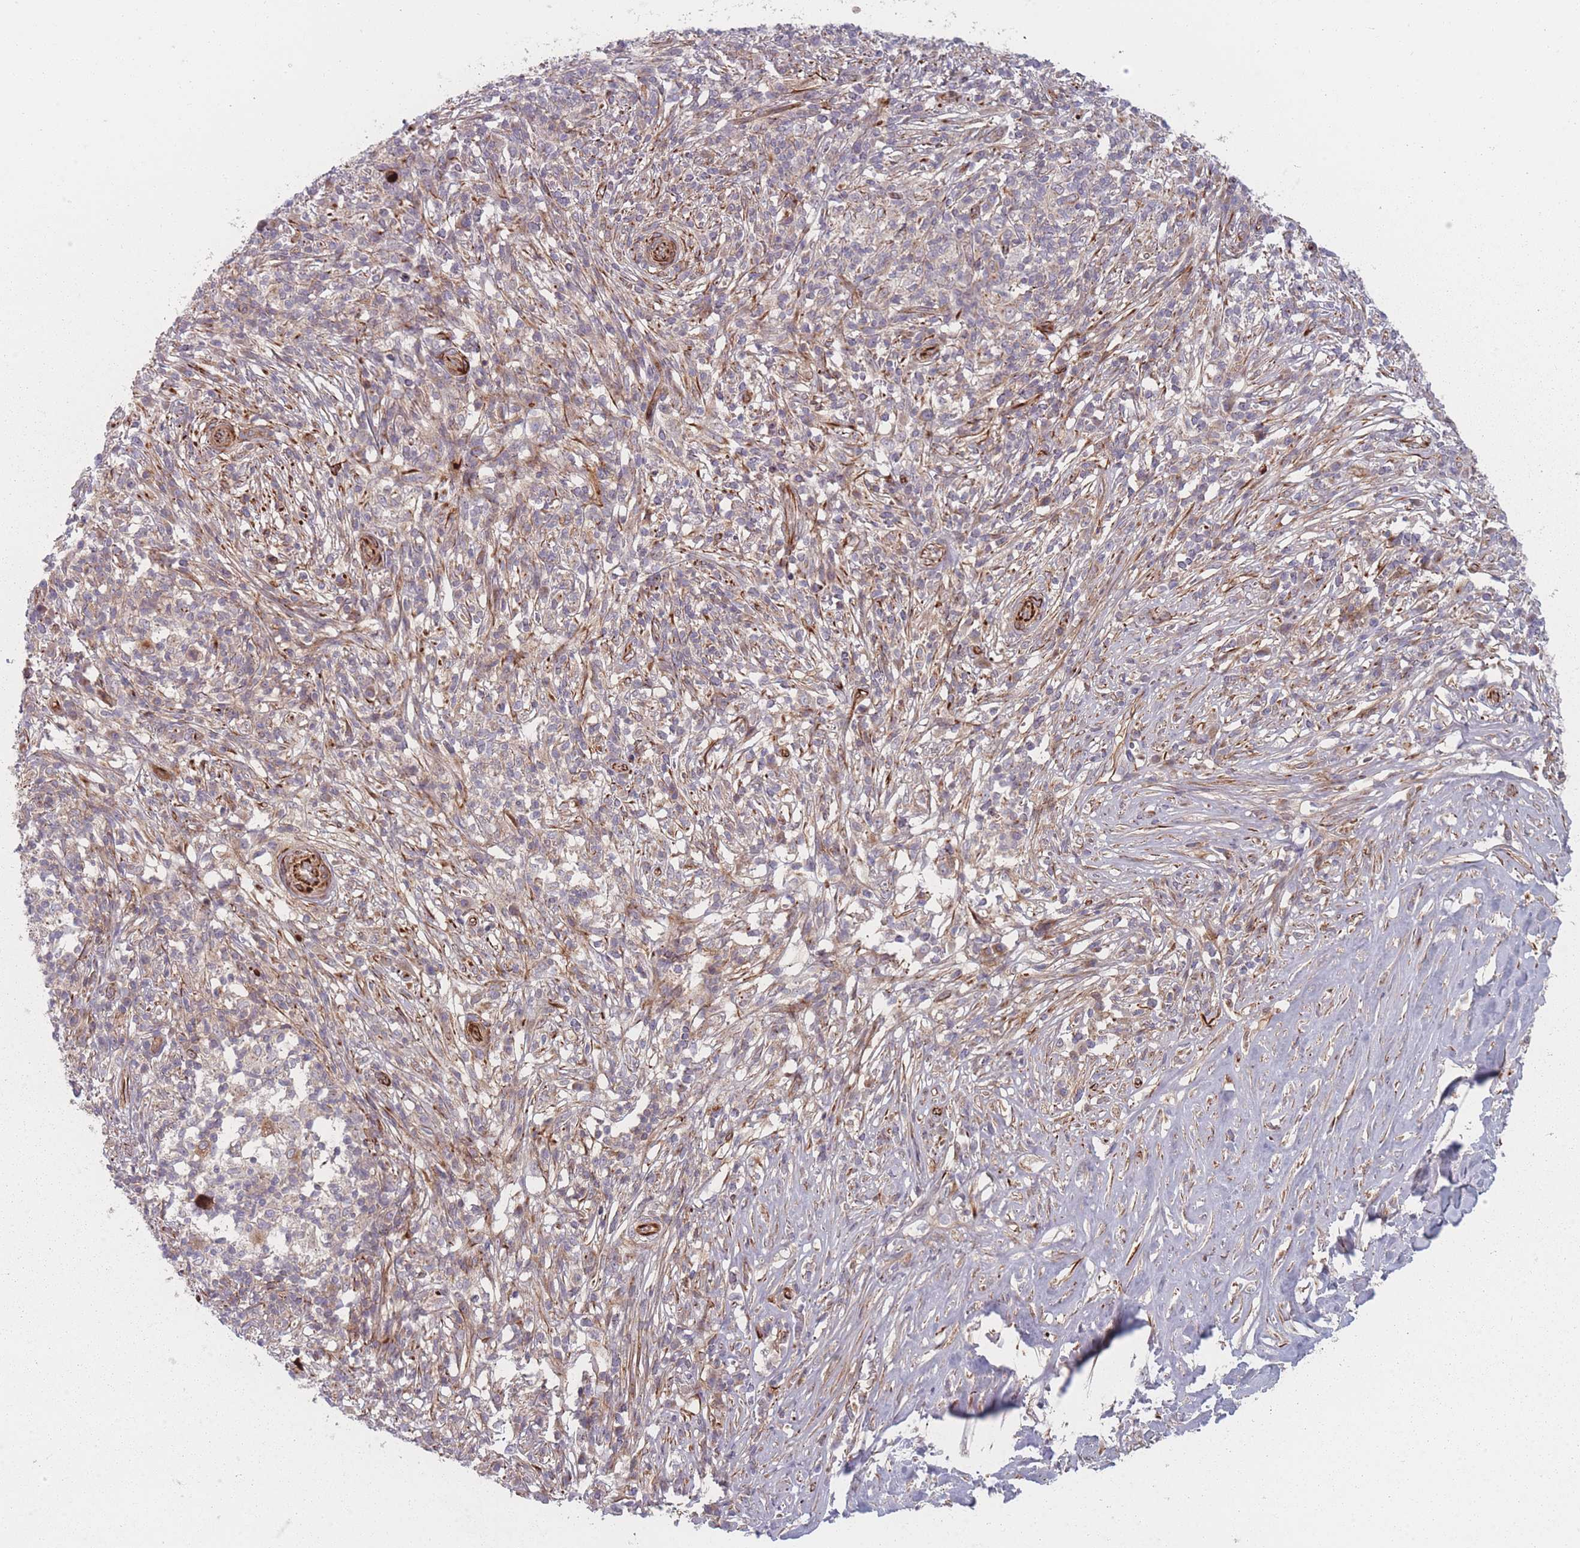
{"staining": {"intensity": "negative", "quantity": "none", "location": "none"}, "tissue": "melanoma", "cell_type": "Tumor cells", "image_type": "cancer", "snomed": [{"axis": "morphology", "description": "Malignant melanoma, NOS"}, {"axis": "topography", "description": "Skin"}], "caption": "This micrograph is of melanoma stained with immunohistochemistry to label a protein in brown with the nuclei are counter-stained blue. There is no positivity in tumor cells. (DAB (3,3'-diaminobenzidine) IHC visualized using brightfield microscopy, high magnification).", "gene": "EEF1AKMT2", "patient": {"sex": "male", "age": 66}}